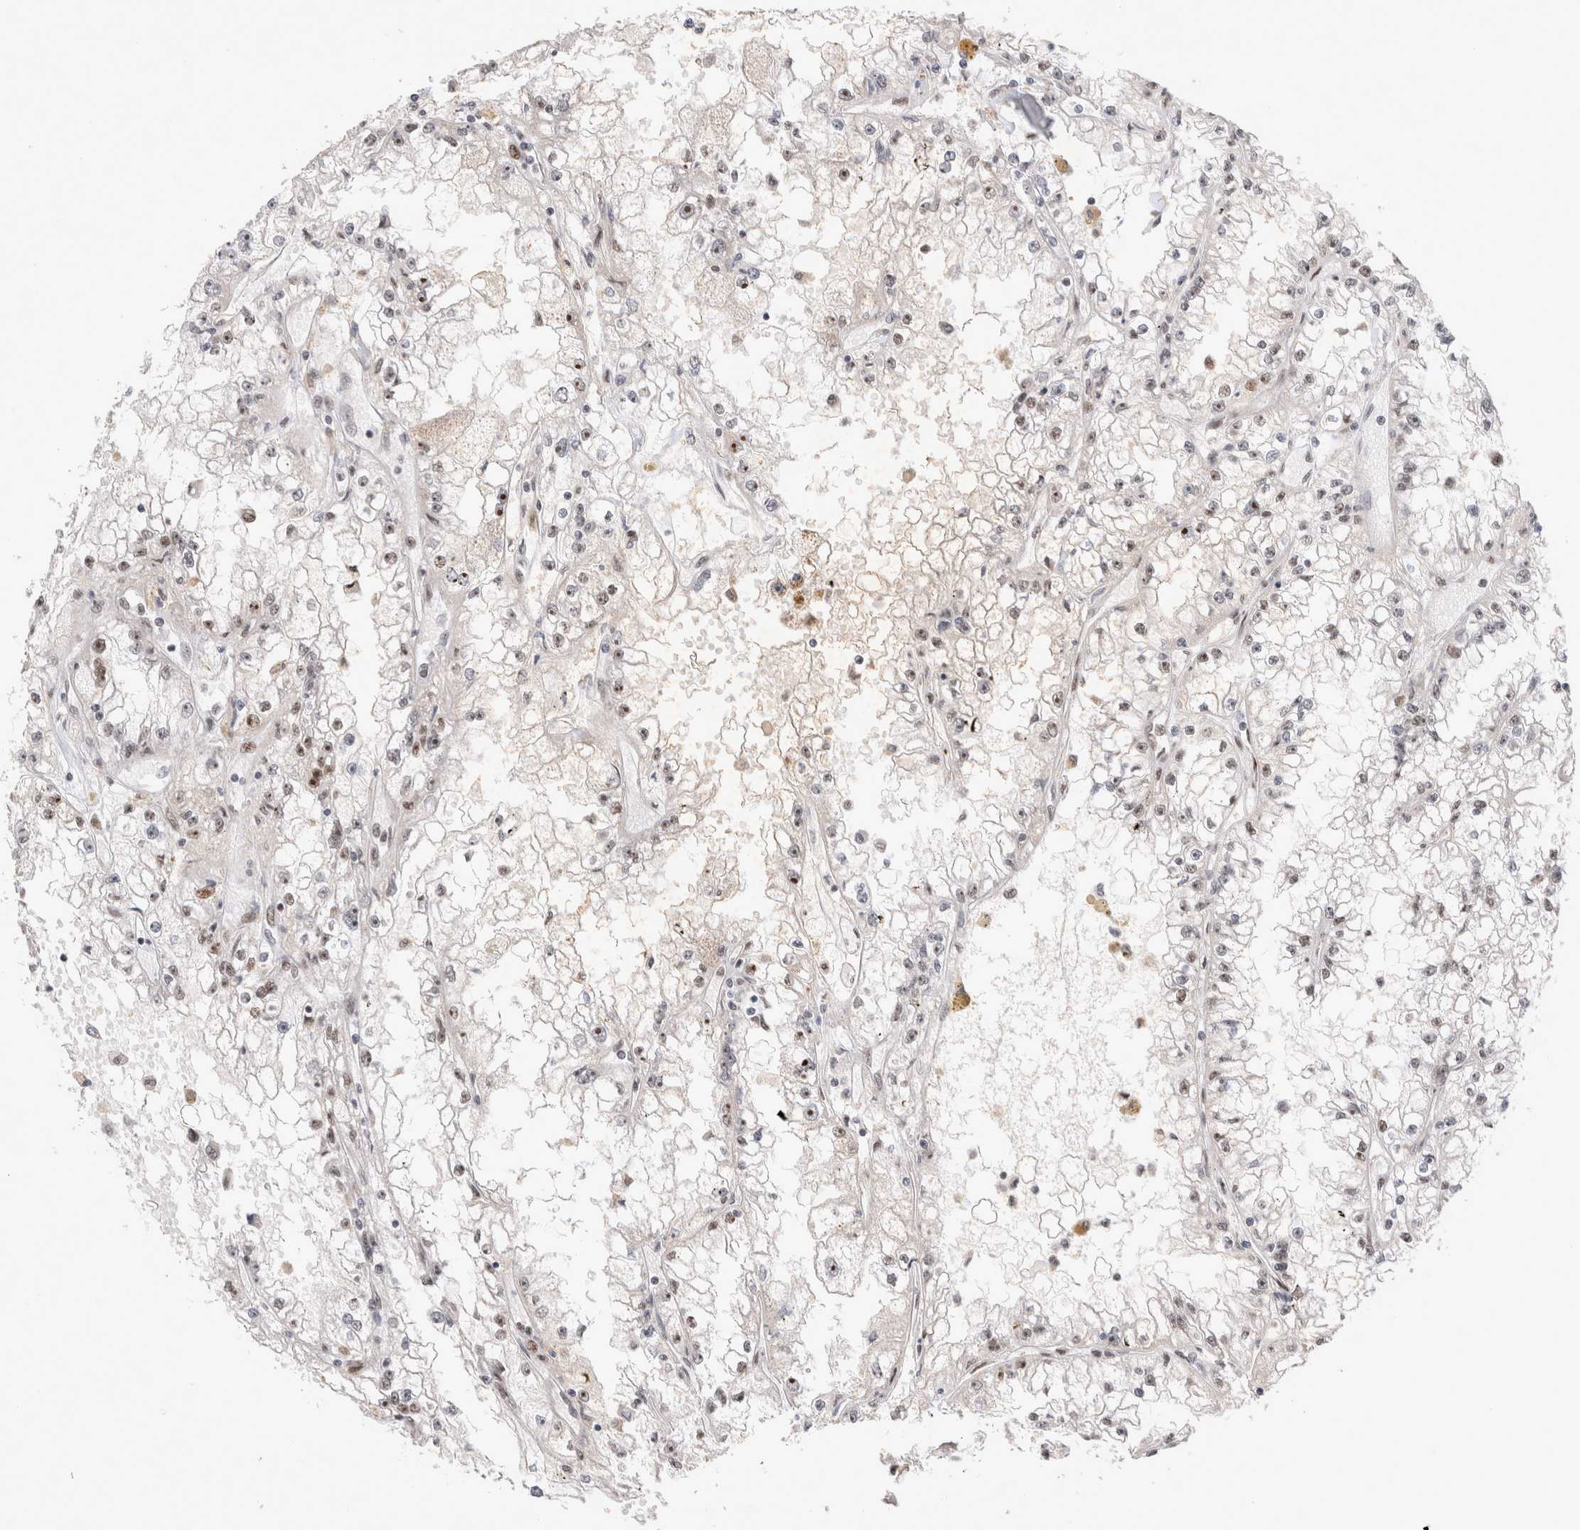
{"staining": {"intensity": "moderate", "quantity": ">75%", "location": "nuclear"}, "tissue": "renal cancer", "cell_type": "Tumor cells", "image_type": "cancer", "snomed": [{"axis": "morphology", "description": "Adenocarcinoma, NOS"}, {"axis": "topography", "description": "Kidney"}], "caption": "A high-resolution image shows immunohistochemistry staining of renal cancer (adenocarcinoma), which demonstrates moderate nuclear positivity in about >75% of tumor cells.", "gene": "MRPL37", "patient": {"sex": "male", "age": 56}}